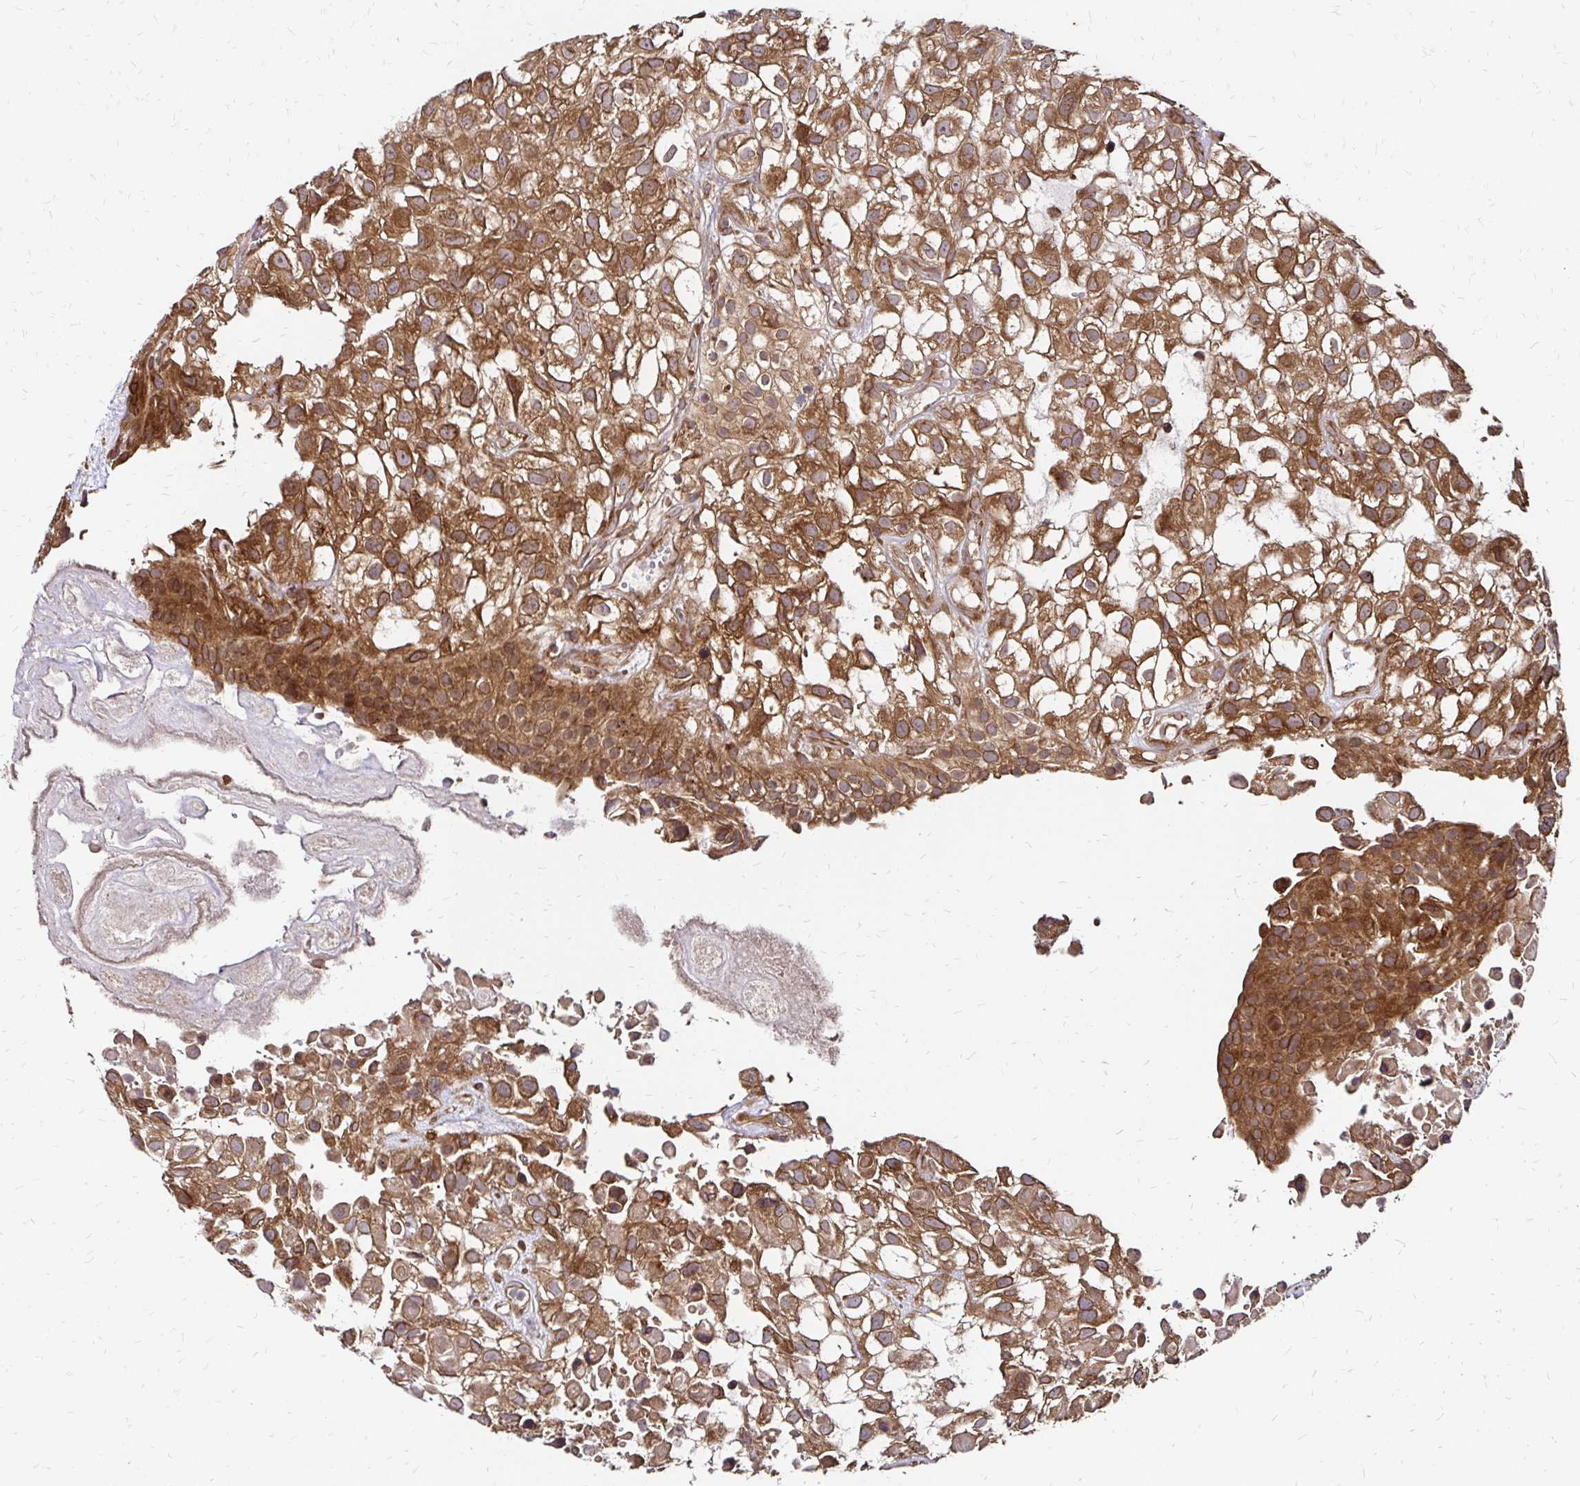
{"staining": {"intensity": "moderate", "quantity": ">75%", "location": "cytoplasmic/membranous"}, "tissue": "urothelial cancer", "cell_type": "Tumor cells", "image_type": "cancer", "snomed": [{"axis": "morphology", "description": "Urothelial carcinoma, High grade"}, {"axis": "topography", "description": "Urinary bladder"}], "caption": "A photomicrograph of urothelial cancer stained for a protein reveals moderate cytoplasmic/membranous brown staining in tumor cells.", "gene": "ZW10", "patient": {"sex": "male", "age": 56}}